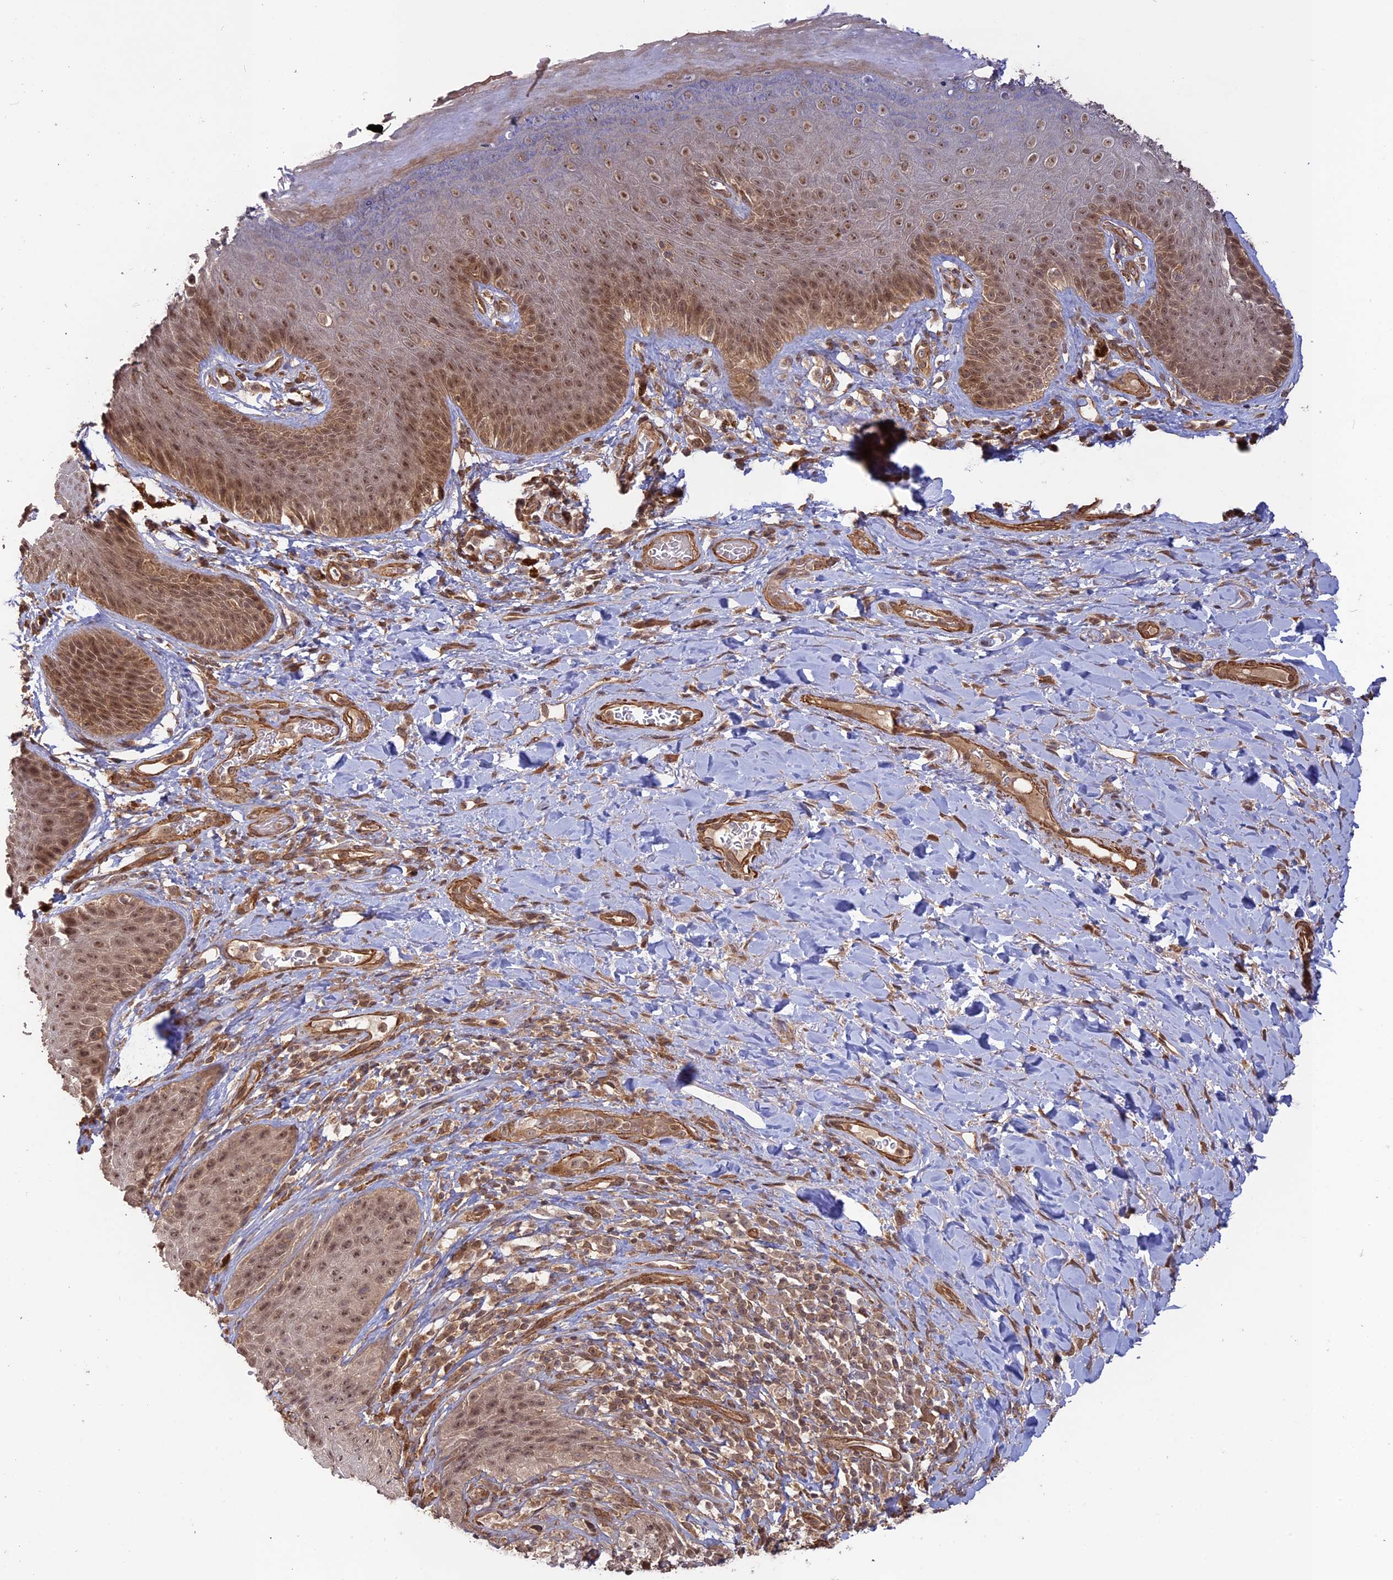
{"staining": {"intensity": "moderate", "quantity": ">75%", "location": "cytoplasmic/membranous,nuclear"}, "tissue": "skin", "cell_type": "Epidermal cells", "image_type": "normal", "snomed": [{"axis": "morphology", "description": "Normal tissue, NOS"}, {"axis": "topography", "description": "Anal"}], "caption": "IHC histopathology image of unremarkable human skin stained for a protein (brown), which displays medium levels of moderate cytoplasmic/membranous,nuclear expression in about >75% of epidermal cells.", "gene": "CCDC174", "patient": {"sex": "female", "age": 89}}